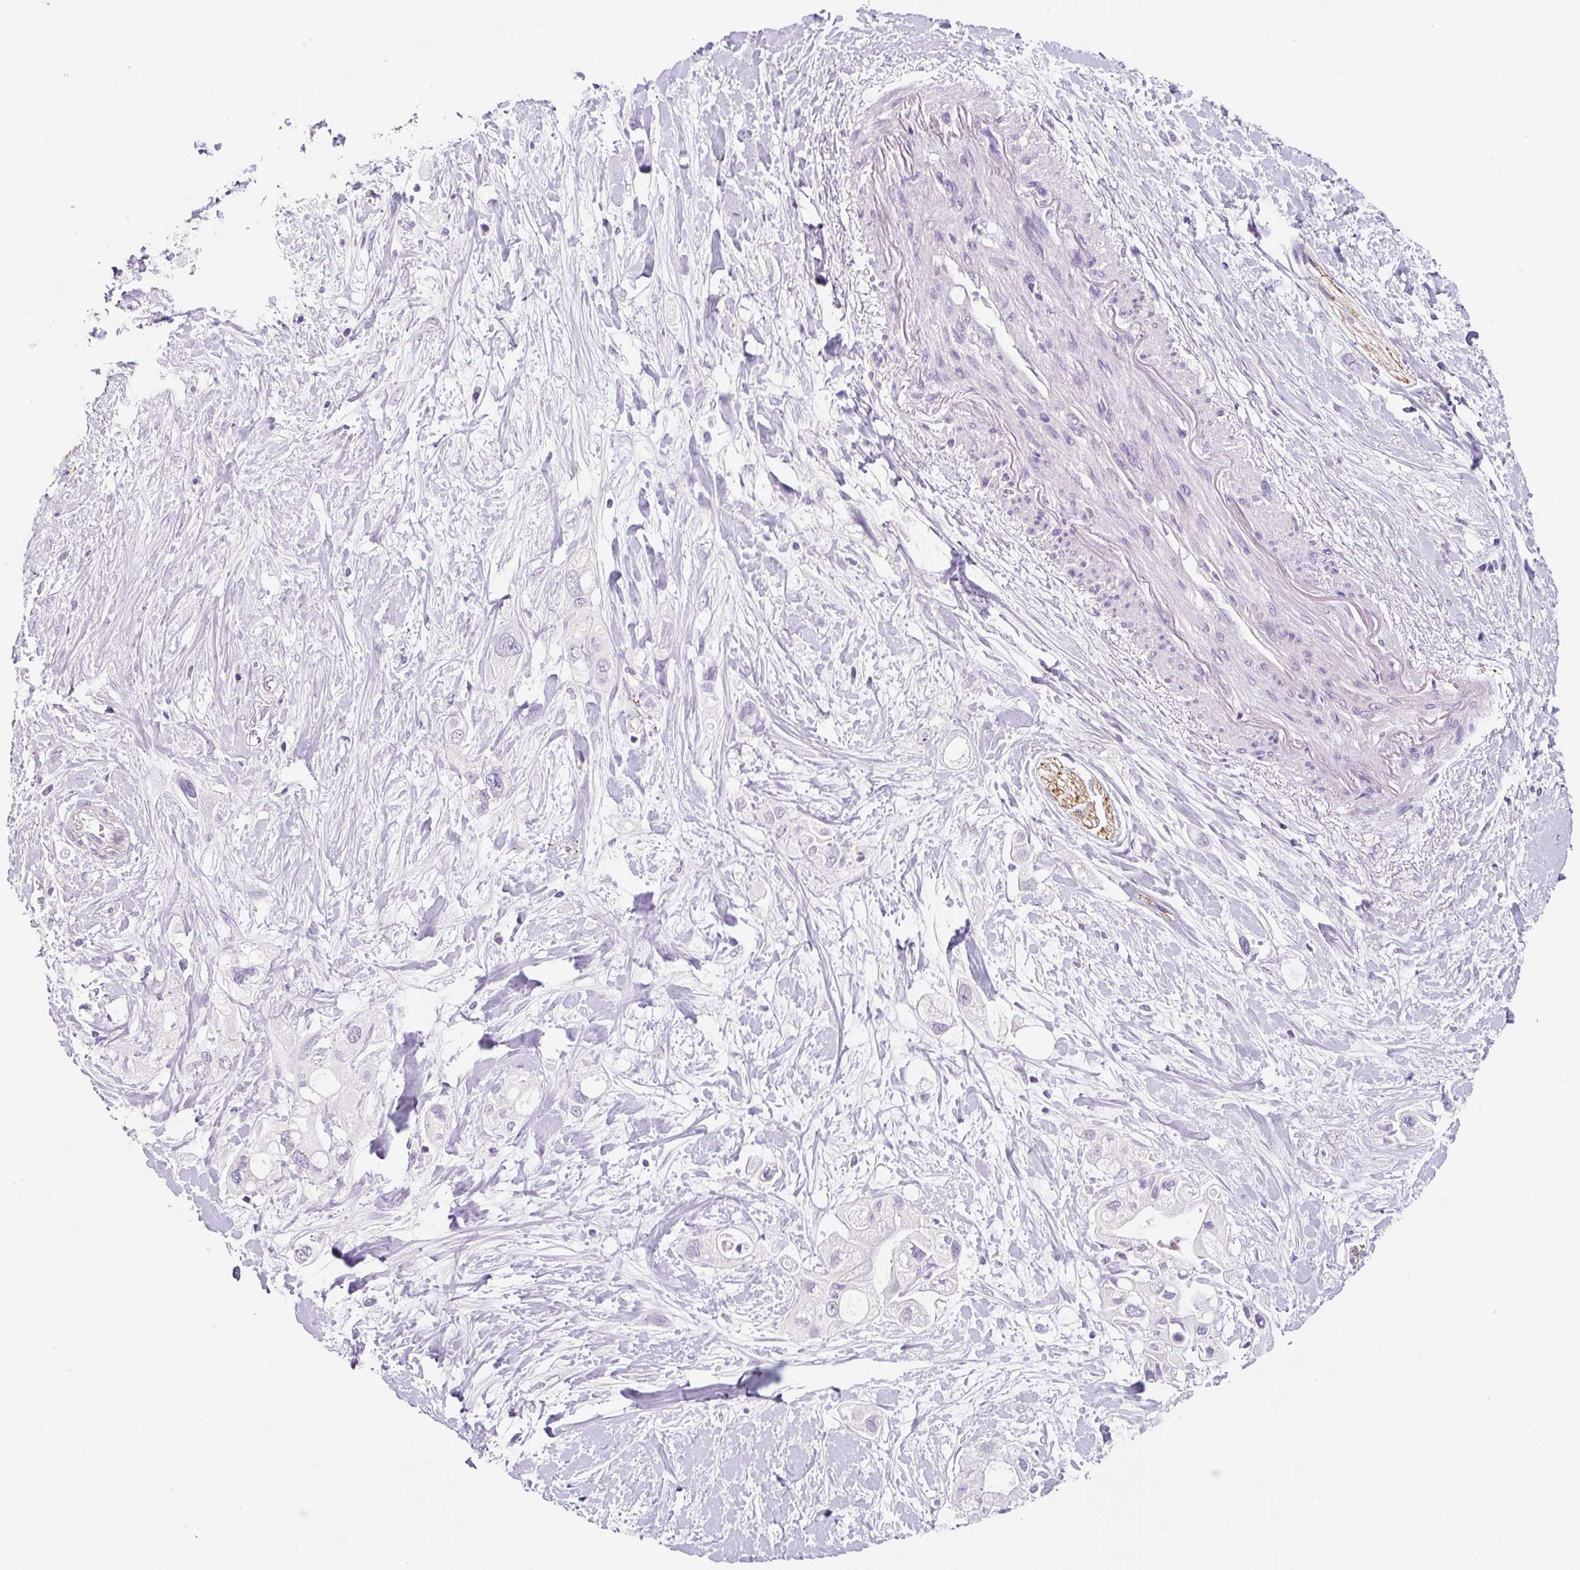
{"staining": {"intensity": "negative", "quantity": "none", "location": "none"}, "tissue": "pancreatic cancer", "cell_type": "Tumor cells", "image_type": "cancer", "snomed": [{"axis": "morphology", "description": "Adenocarcinoma, NOS"}, {"axis": "topography", "description": "Pancreas"}], "caption": "Image shows no significant protein staining in tumor cells of adenocarcinoma (pancreatic).", "gene": "SYP", "patient": {"sex": "female", "age": 56}}